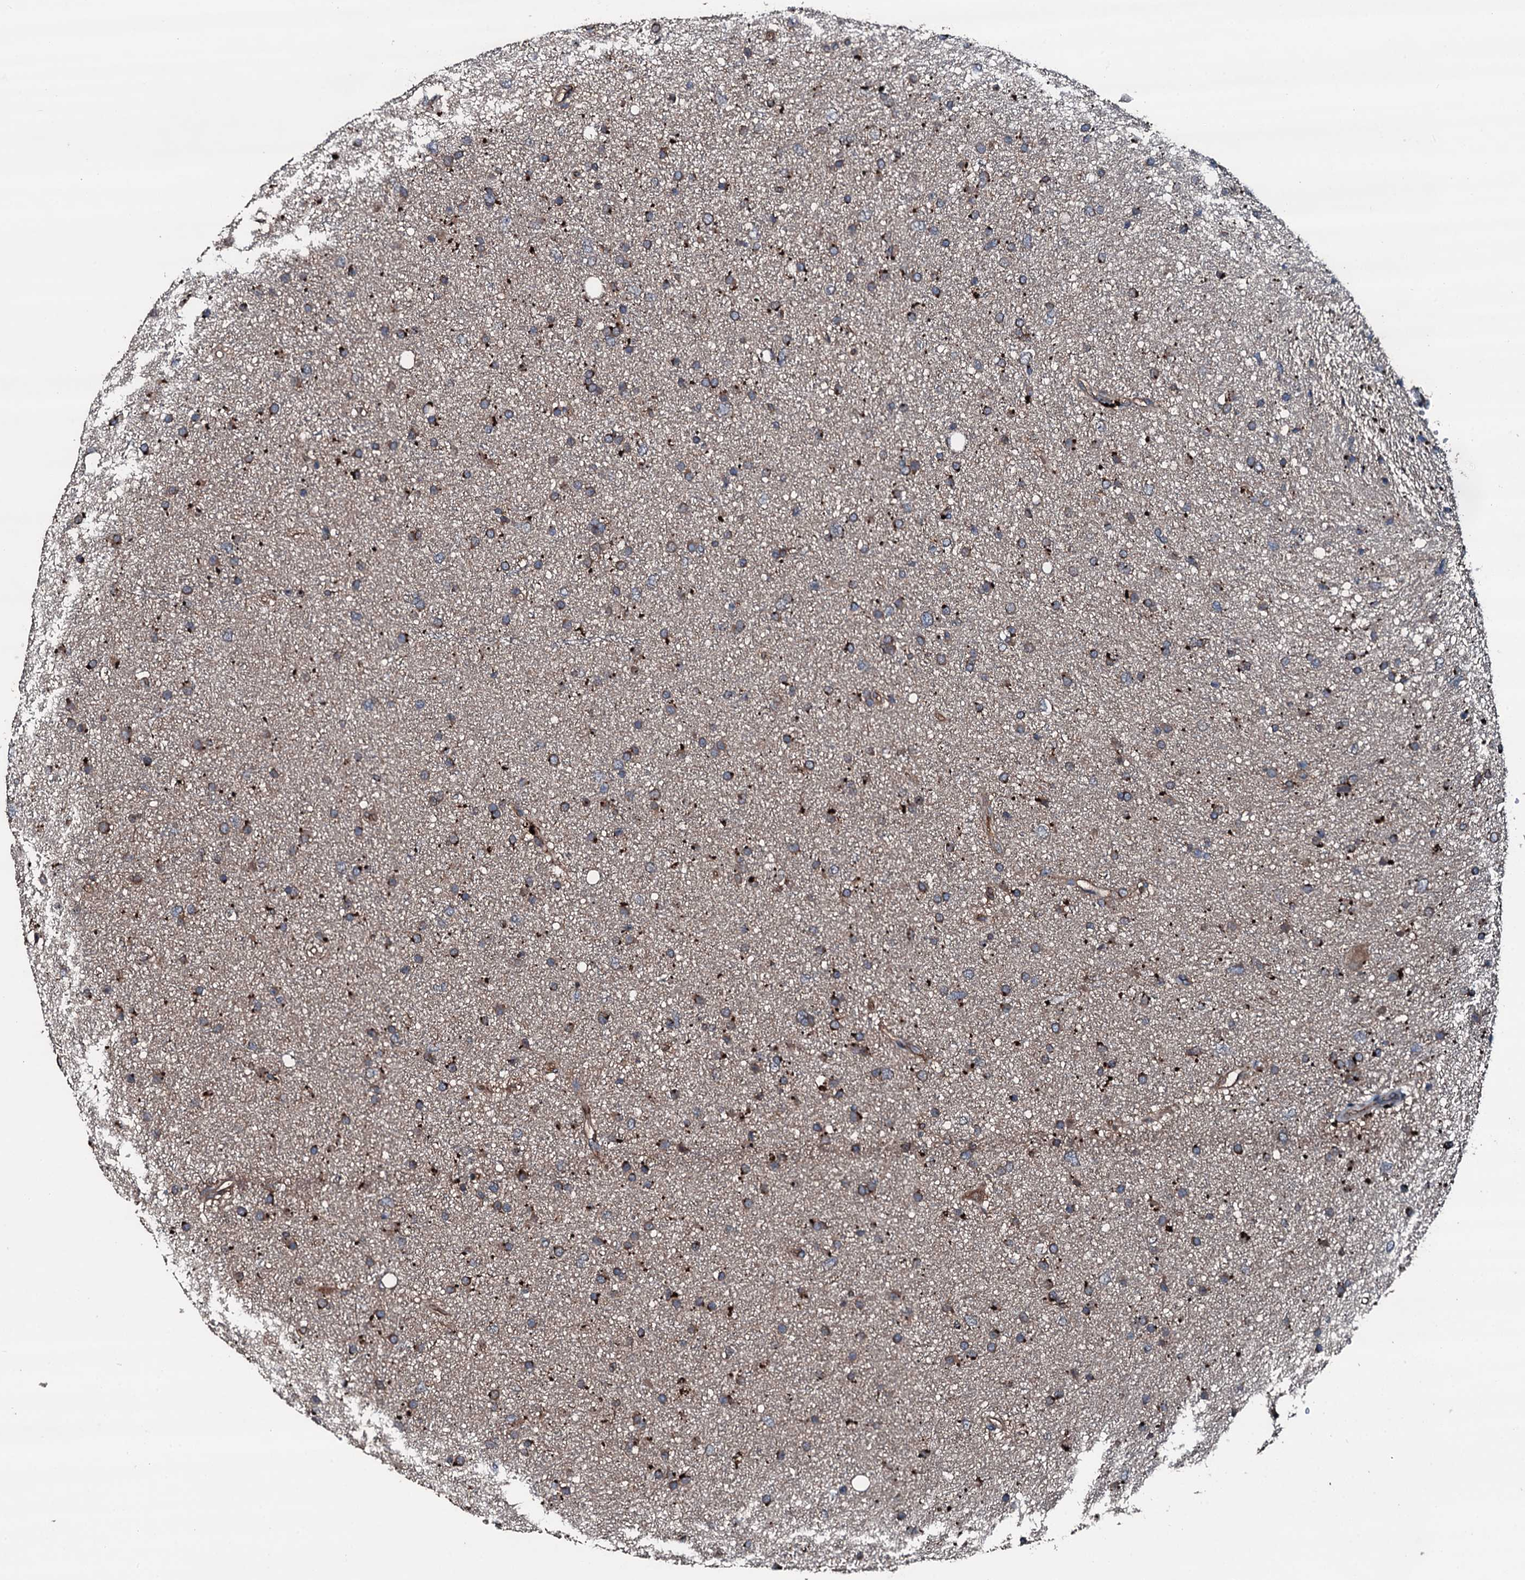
{"staining": {"intensity": "strong", "quantity": "25%-75%", "location": "cytoplasmic/membranous"}, "tissue": "glioma", "cell_type": "Tumor cells", "image_type": "cancer", "snomed": [{"axis": "morphology", "description": "Glioma, malignant, Low grade"}, {"axis": "topography", "description": "Cerebral cortex"}], "caption": "Approximately 25%-75% of tumor cells in human glioma show strong cytoplasmic/membranous protein positivity as visualized by brown immunohistochemical staining.", "gene": "AARS1", "patient": {"sex": "female", "age": 39}}